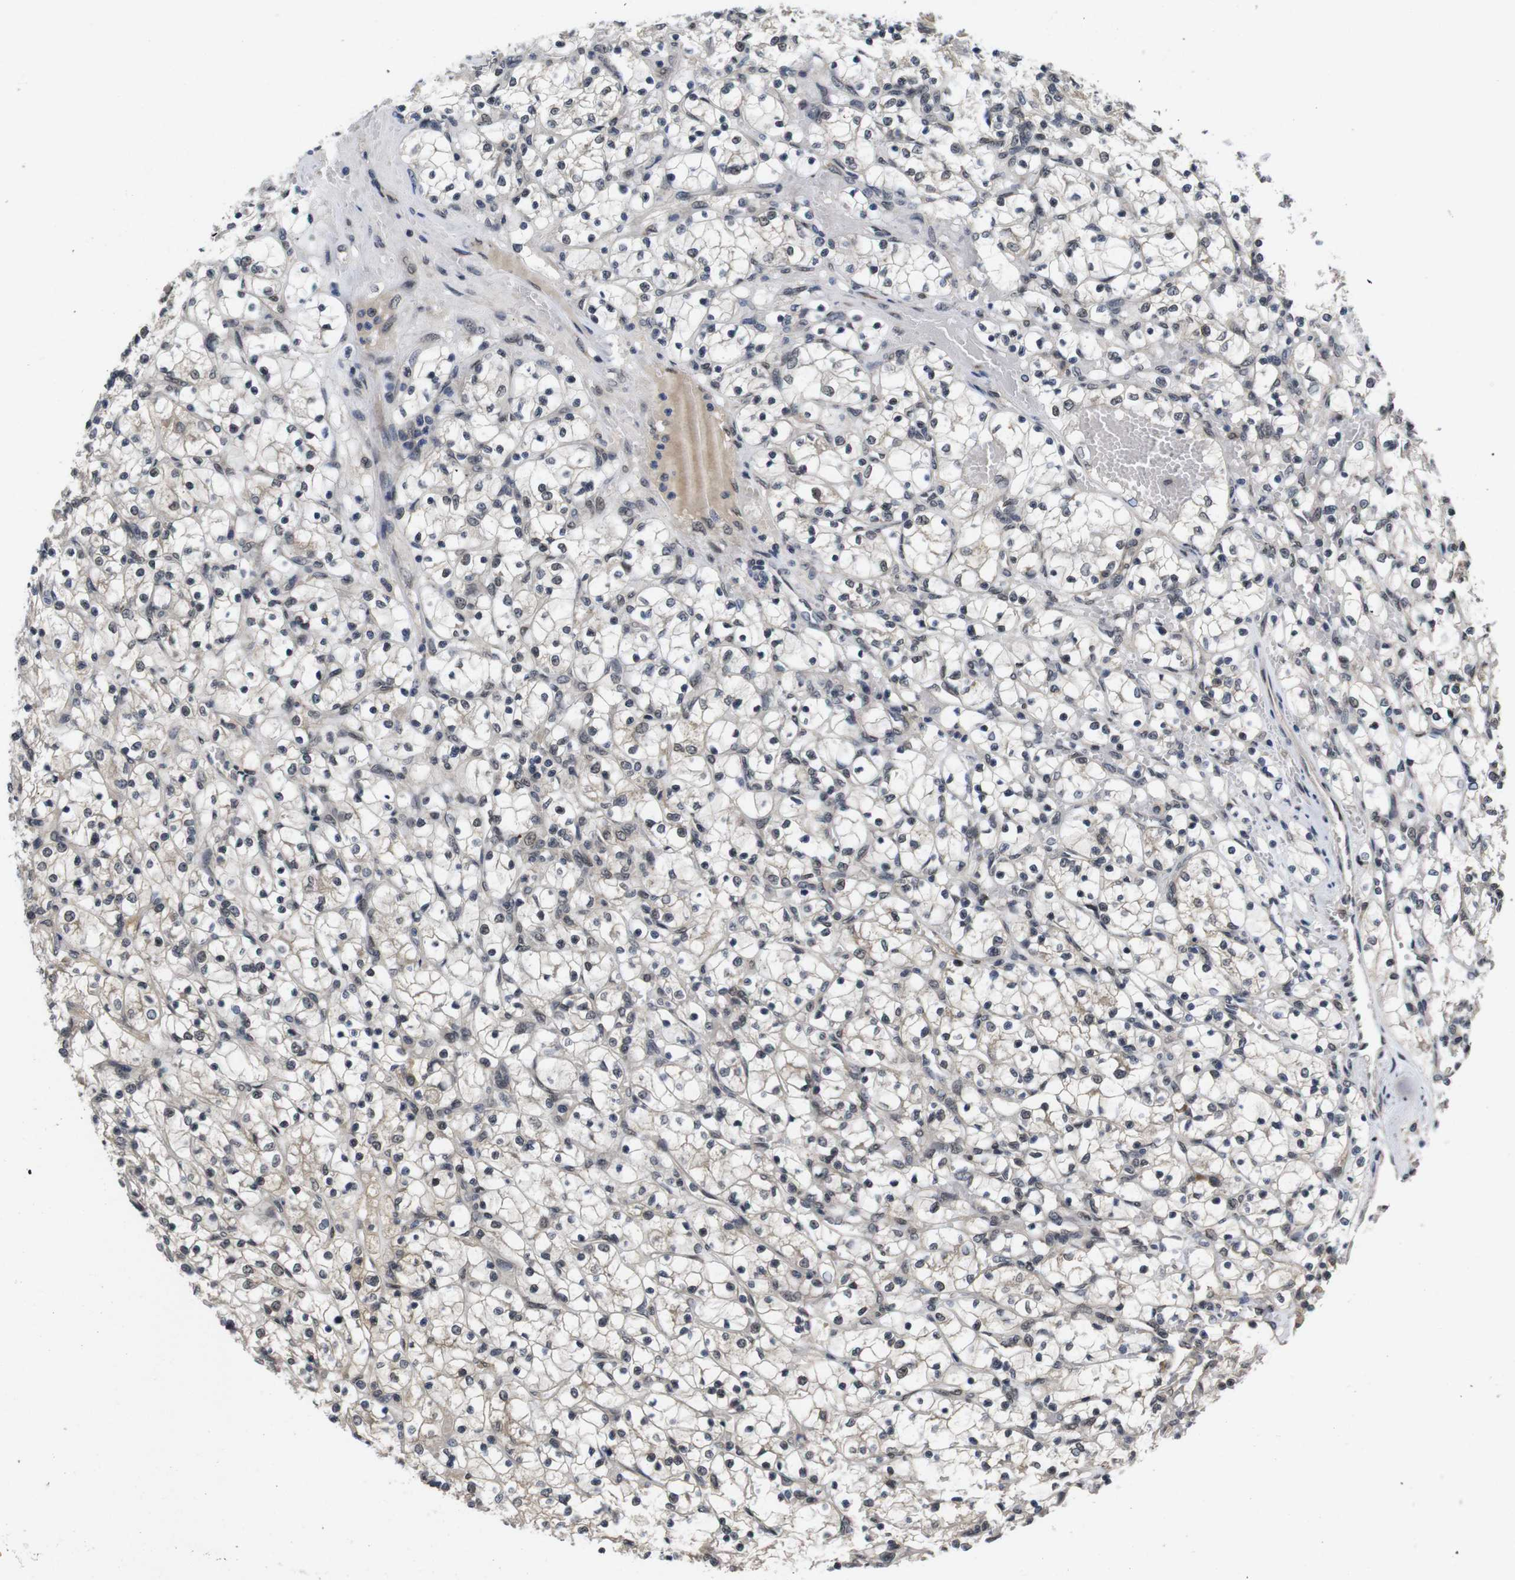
{"staining": {"intensity": "weak", "quantity": "<25%", "location": "cytoplasmic/membranous,nuclear"}, "tissue": "renal cancer", "cell_type": "Tumor cells", "image_type": "cancer", "snomed": [{"axis": "morphology", "description": "Adenocarcinoma, NOS"}, {"axis": "topography", "description": "Kidney"}], "caption": "Protein analysis of renal cancer (adenocarcinoma) displays no significant staining in tumor cells. Brightfield microscopy of IHC stained with DAB (3,3'-diaminobenzidine) (brown) and hematoxylin (blue), captured at high magnification.", "gene": "ZBTB46", "patient": {"sex": "female", "age": 69}}